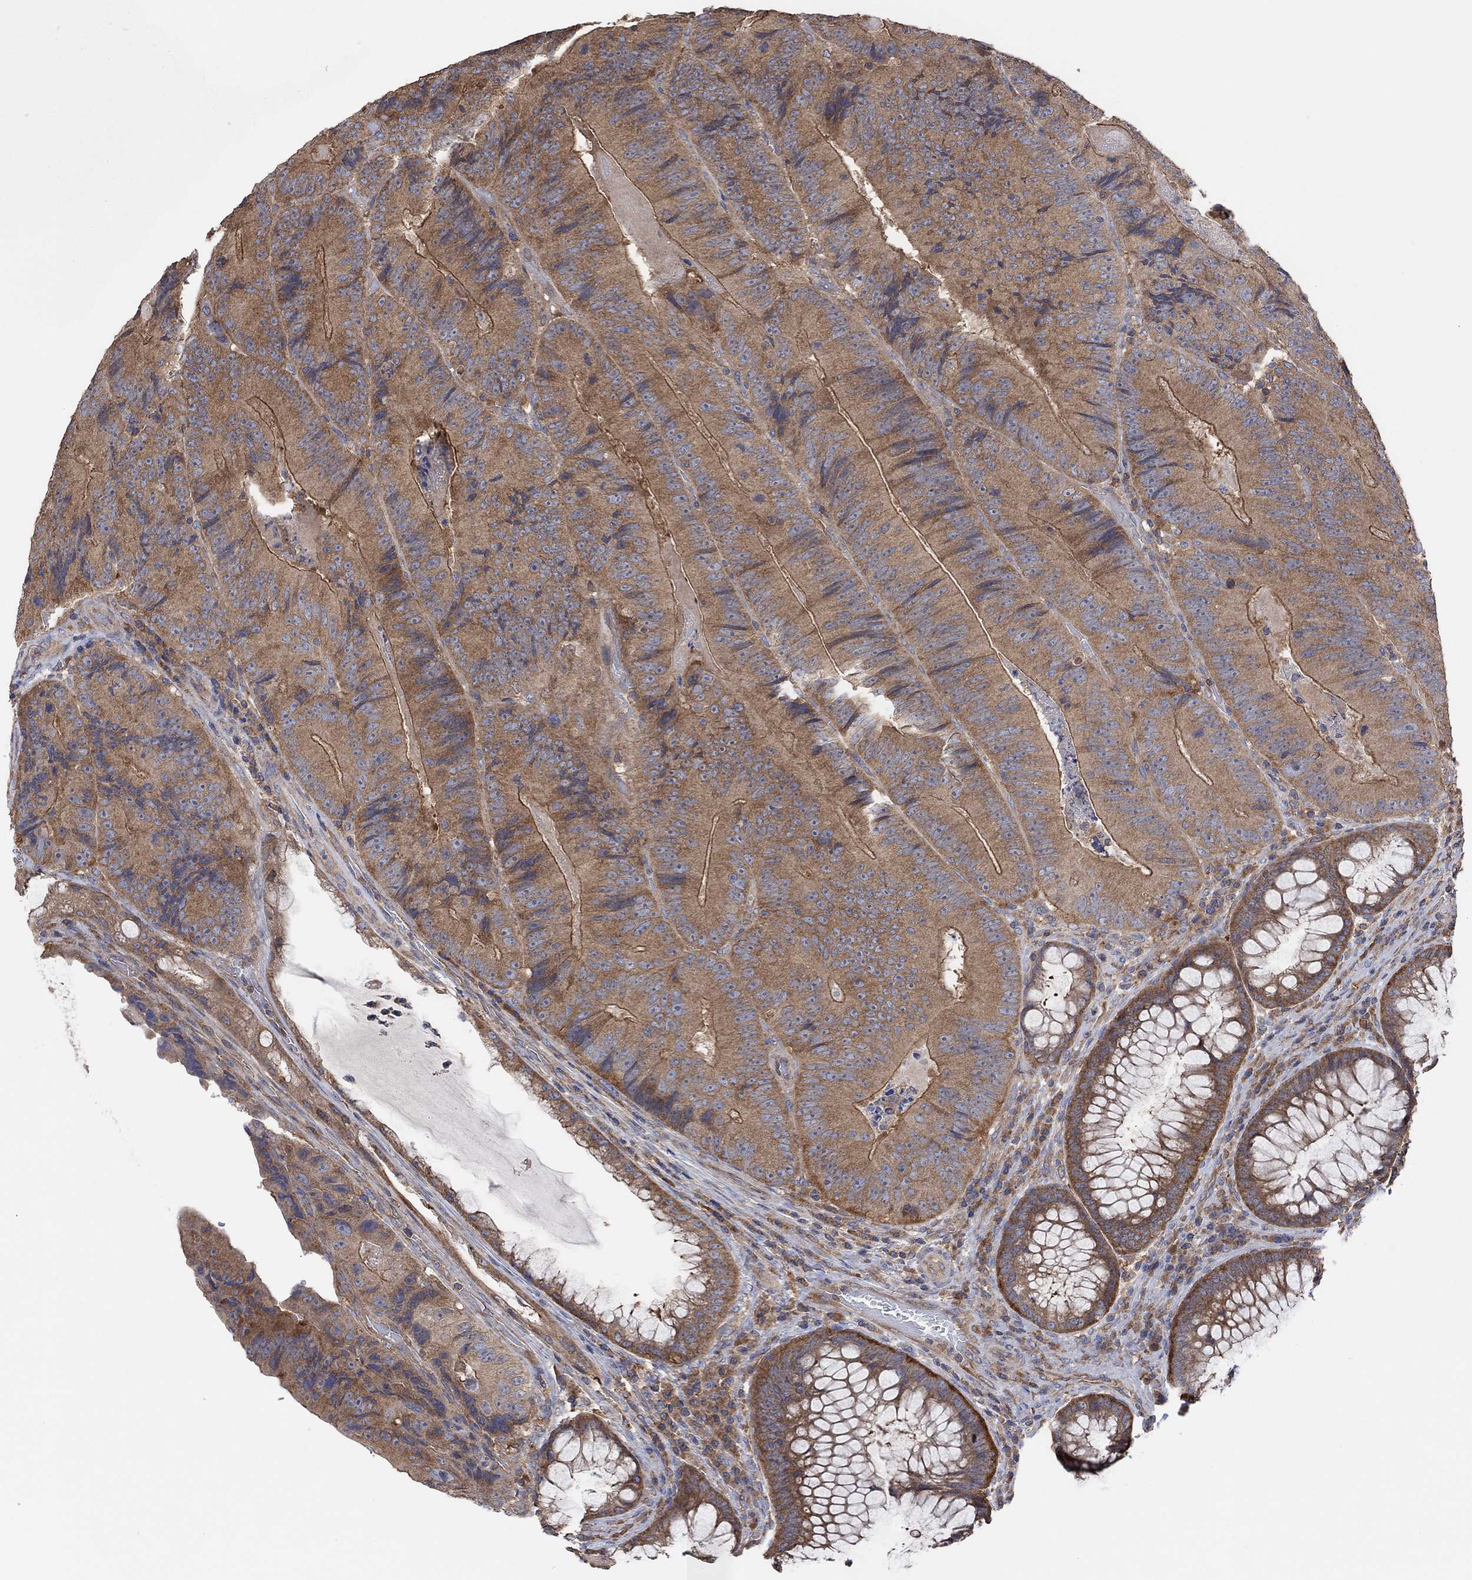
{"staining": {"intensity": "moderate", "quantity": ">75%", "location": "cytoplasmic/membranous"}, "tissue": "colorectal cancer", "cell_type": "Tumor cells", "image_type": "cancer", "snomed": [{"axis": "morphology", "description": "Adenocarcinoma, NOS"}, {"axis": "topography", "description": "Colon"}], "caption": "The histopathology image reveals immunohistochemical staining of adenocarcinoma (colorectal). There is moderate cytoplasmic/membranous positivity is present in approximately >75% of tumor cells.", "gene": "BLOC1S3", "patient": {"sex": "female", "age": 86}}